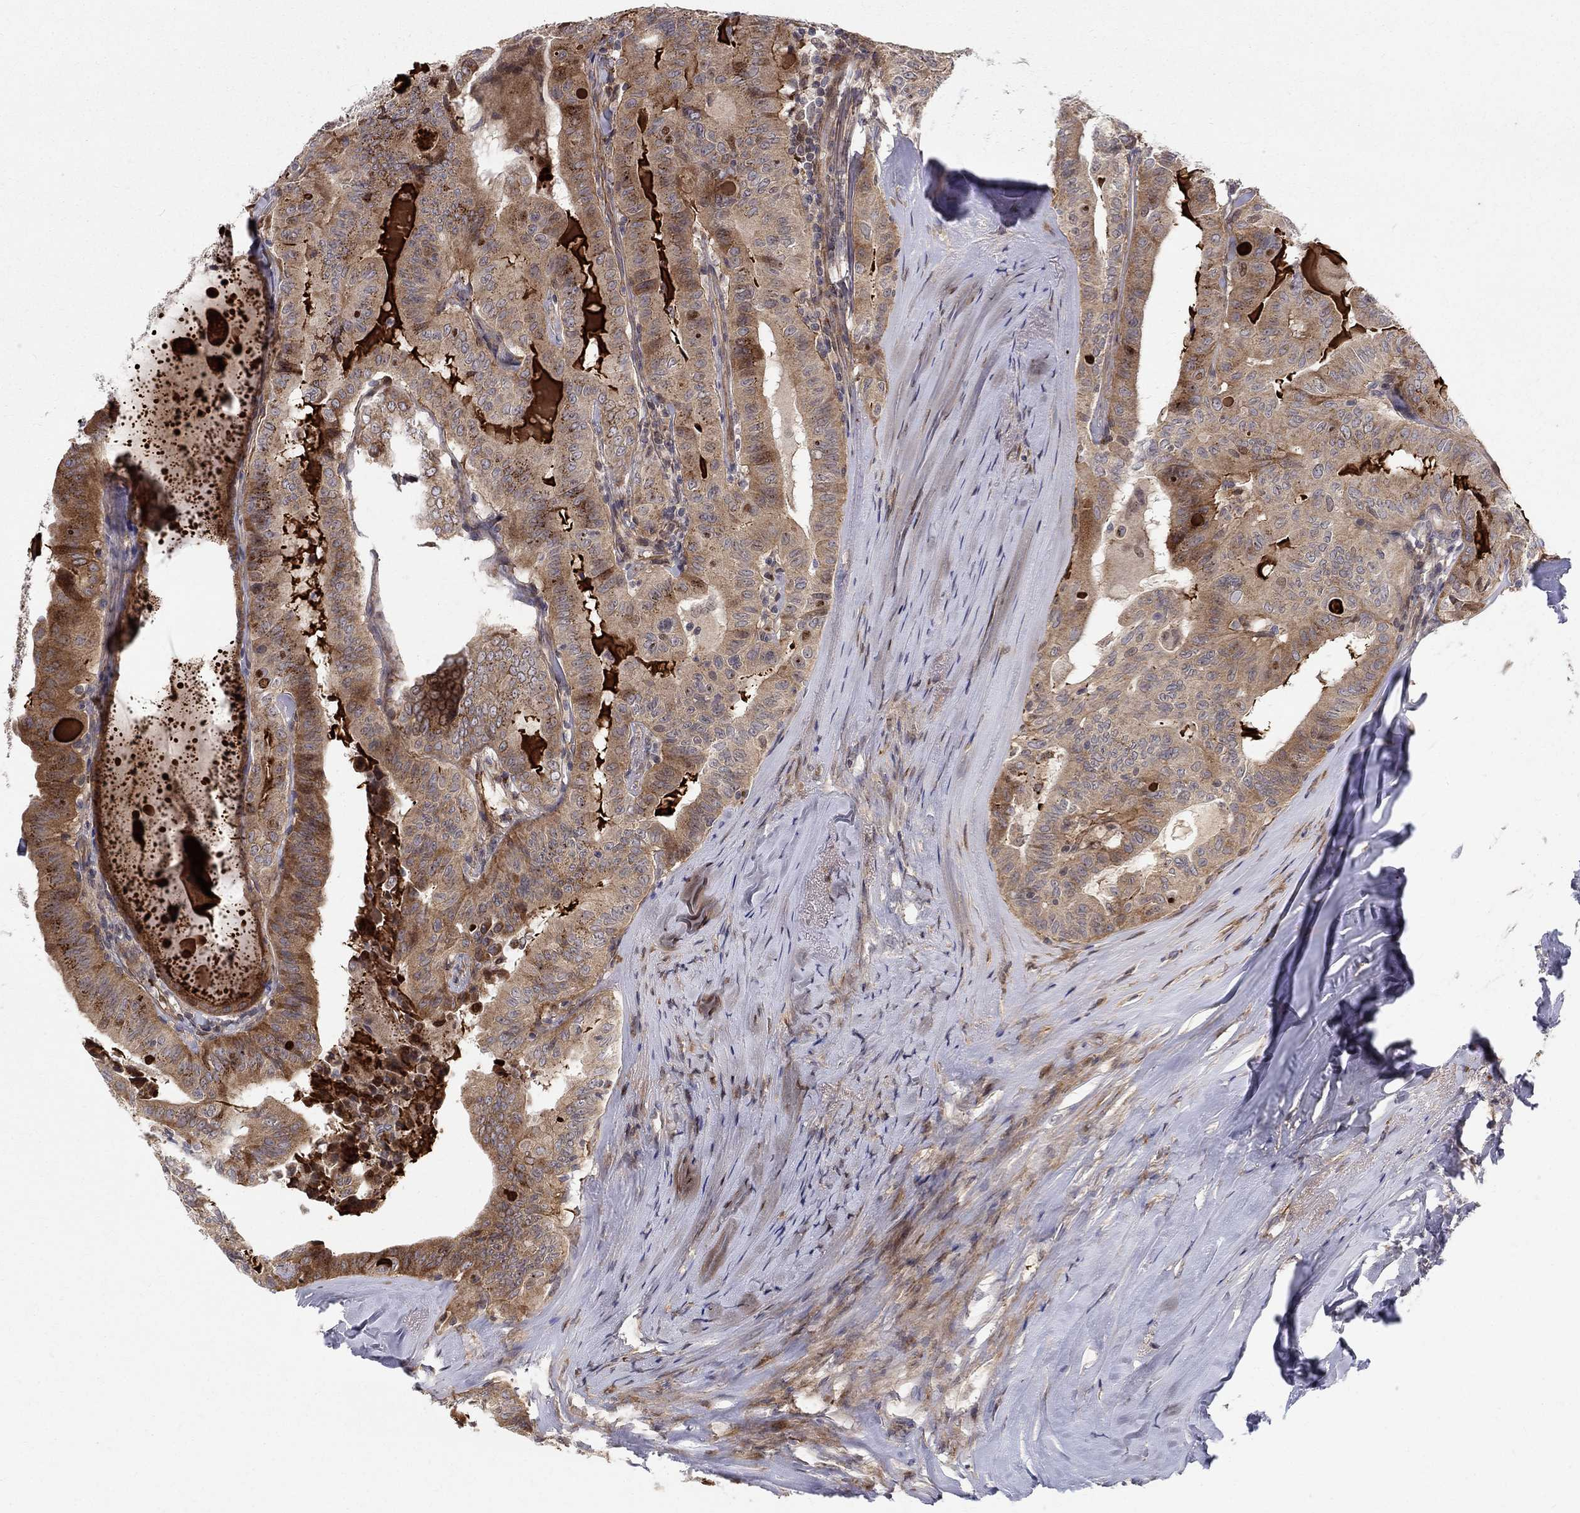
{"staining": {"intensity": "moderate", "quantity": "25%-75%", "location": "cytoplasmic/membranous"}, "tissue": "thyroid cancer", "cell_type": "Tumor cells", "image_type": "cancer", "snomed": [{"axis": "morphology", "description": "Papillary adenocarcinoma, NOS"}, {"axis": "topography", "description": "Thyroid gland"}], "caption": "IHC (DAB (3,3'-diaminobenzidine)) staining of thyroid cancer (papillary adenocarcinoma) exhibits moderate cytoplasmic/membranous protein positivity in about 25%-75% of tumor cells.", "gene": "WDR19", "patient": {"sex": "female", "age": 68}}